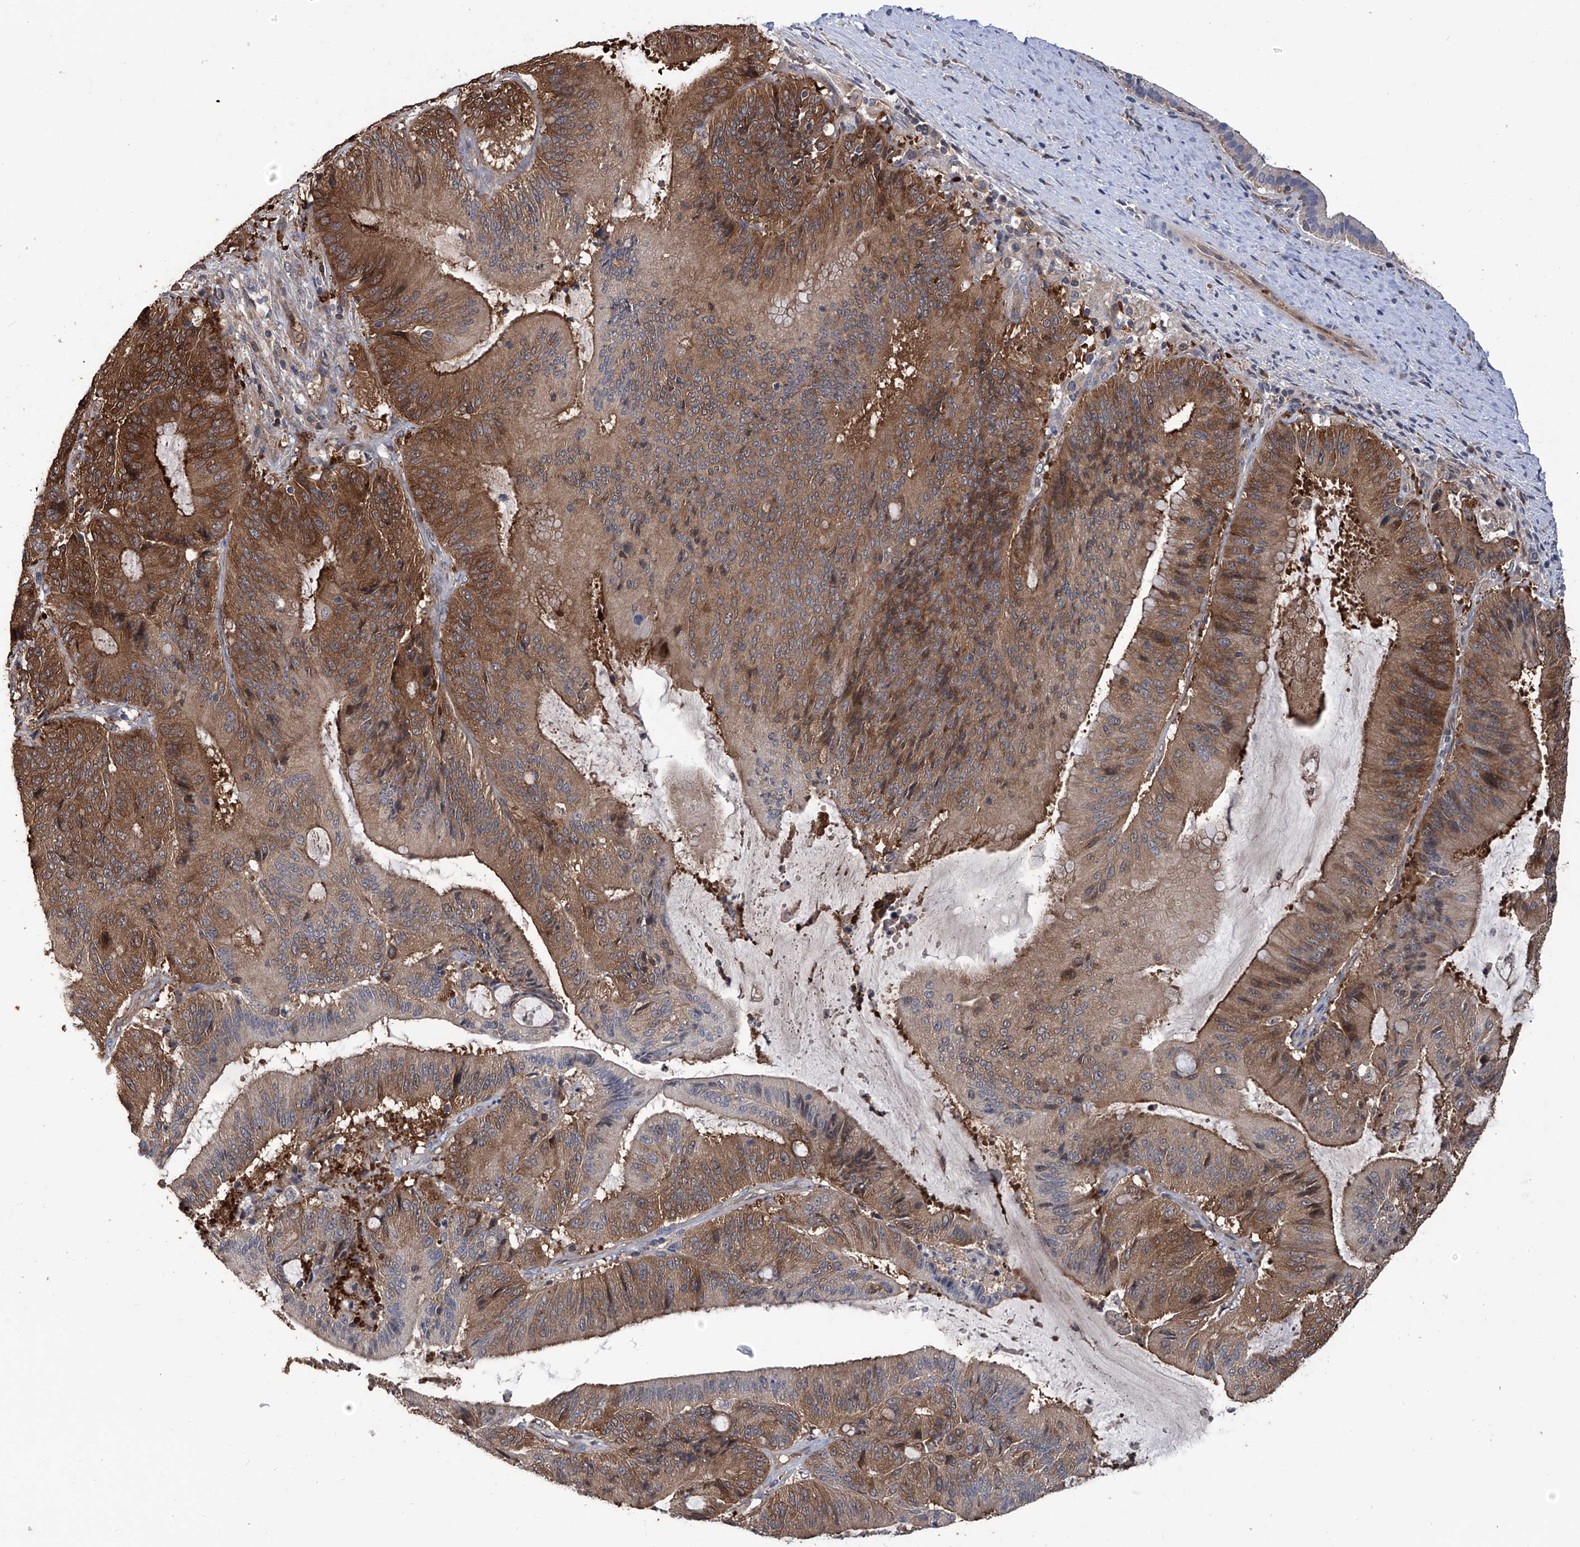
{"staining": {"intensity": "moderate", "quantity": ">75%", "location": "cytoplasmic/membranous"}, "tissue": "liver cancer", "cell_type": "Tumor cells", "image_type": "cancer", "snomed": [{"axis": "morphology", "description": "Normal tissue, NOS"}, {"axis": "morphology", "description": "Cholangiocarcinoma"}, {"axis": "topography", "description": "Liver"}, {"axis": "topography", "description": "Peripheral nerve tissue"}], "caption": "Cholangiocarcinoma (liver) stained with a protein marker shows moderate staining in tumor cells.", "gene": "NUDT17", "patient": {"sex": "female", "age": 73}}